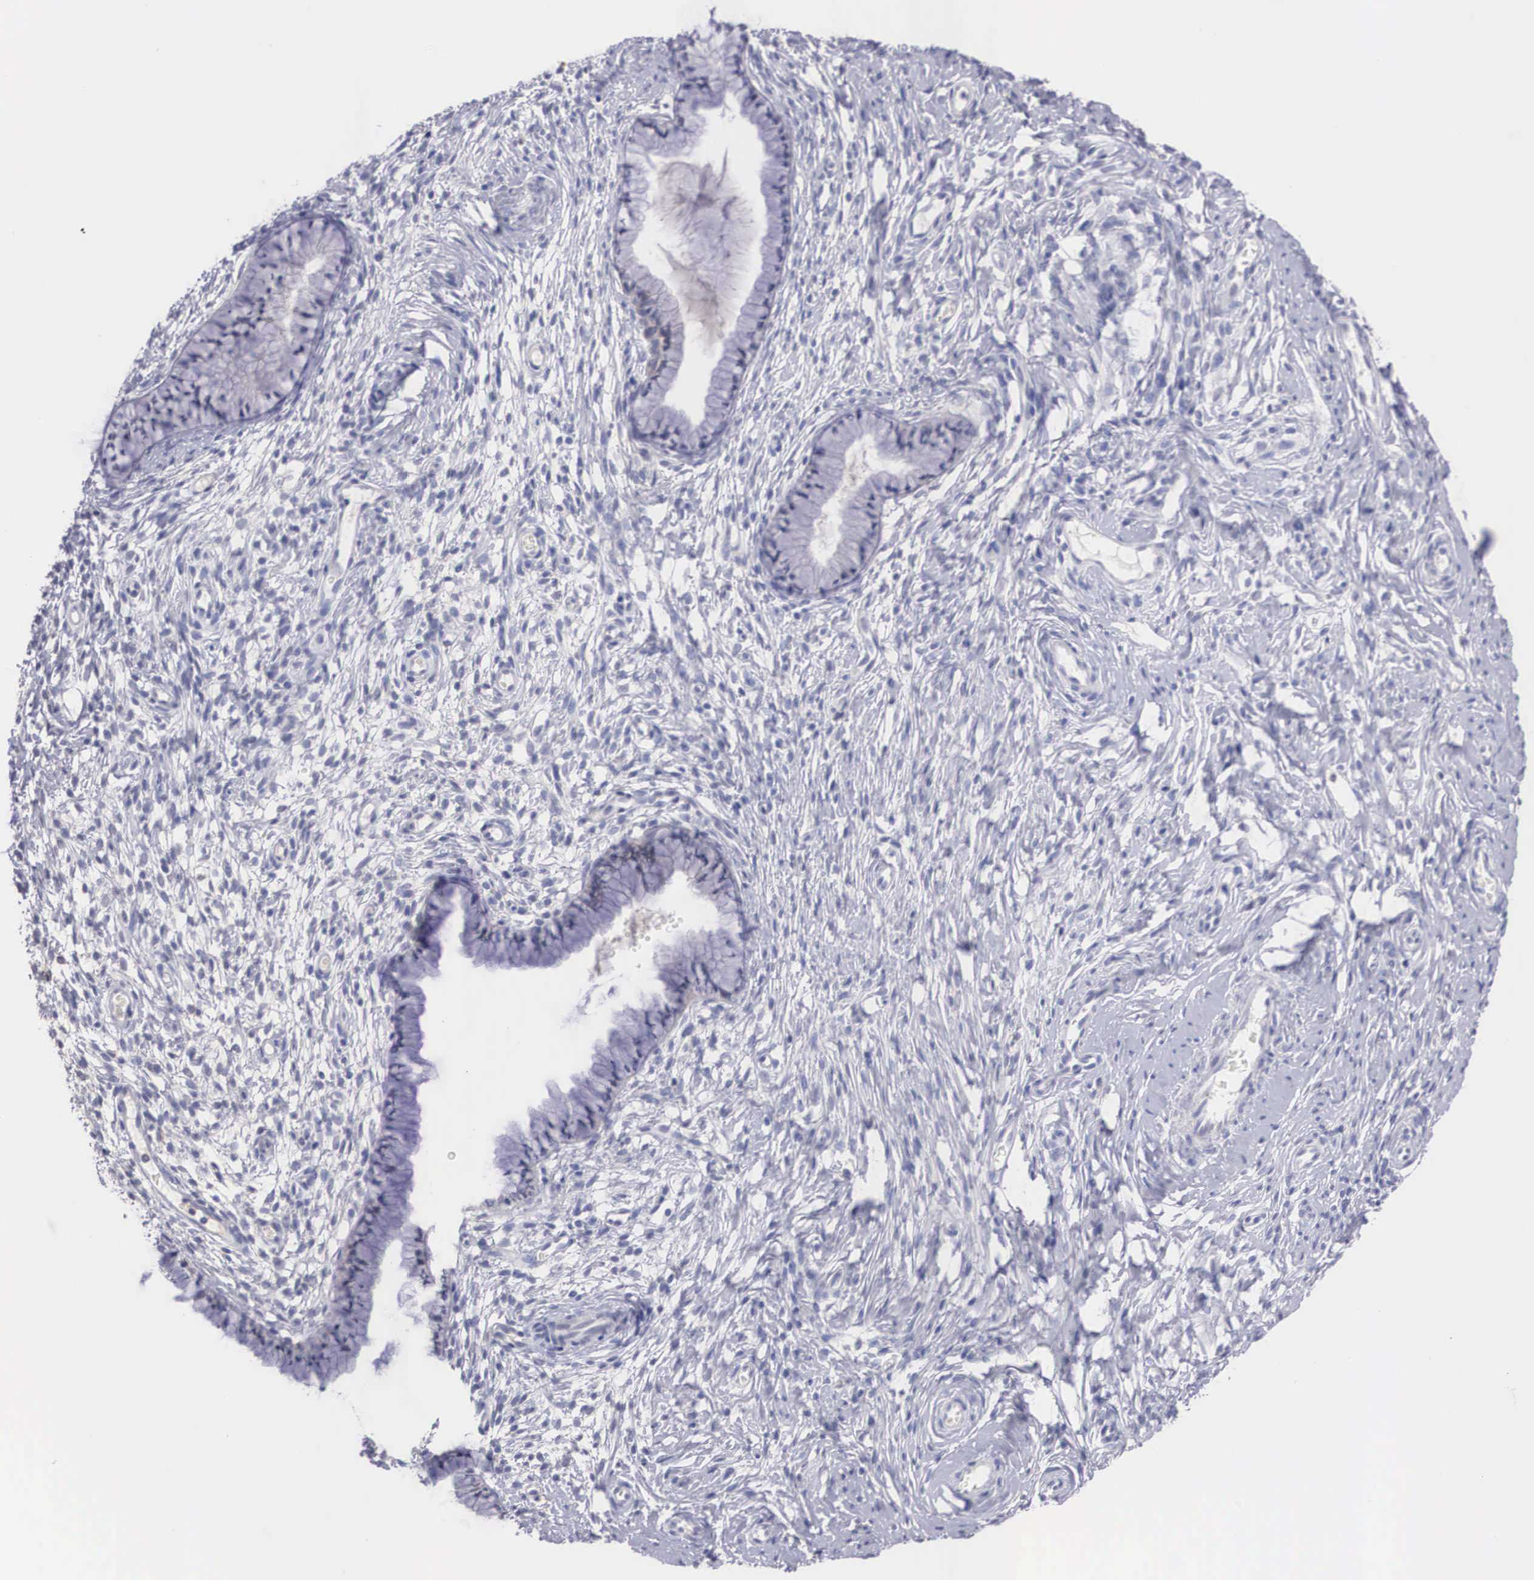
{"staining": {"intensity": "negative", "quantity": "none", "location": "none"}, "tissue": "cervix", "cell_type": "Glandular cells", "image_type": "normal", "snomed": [{"axis": "morphology", "description": "Normal tissue, NOS"}, {"axis": "topography", "description": "Cervix"}], "caption": "Immunohistochemistry of benign human cervix demonstrates no expression in glandular cells.", "gene": "REPS2", "patient": {"sex": "female", "age": 70}}